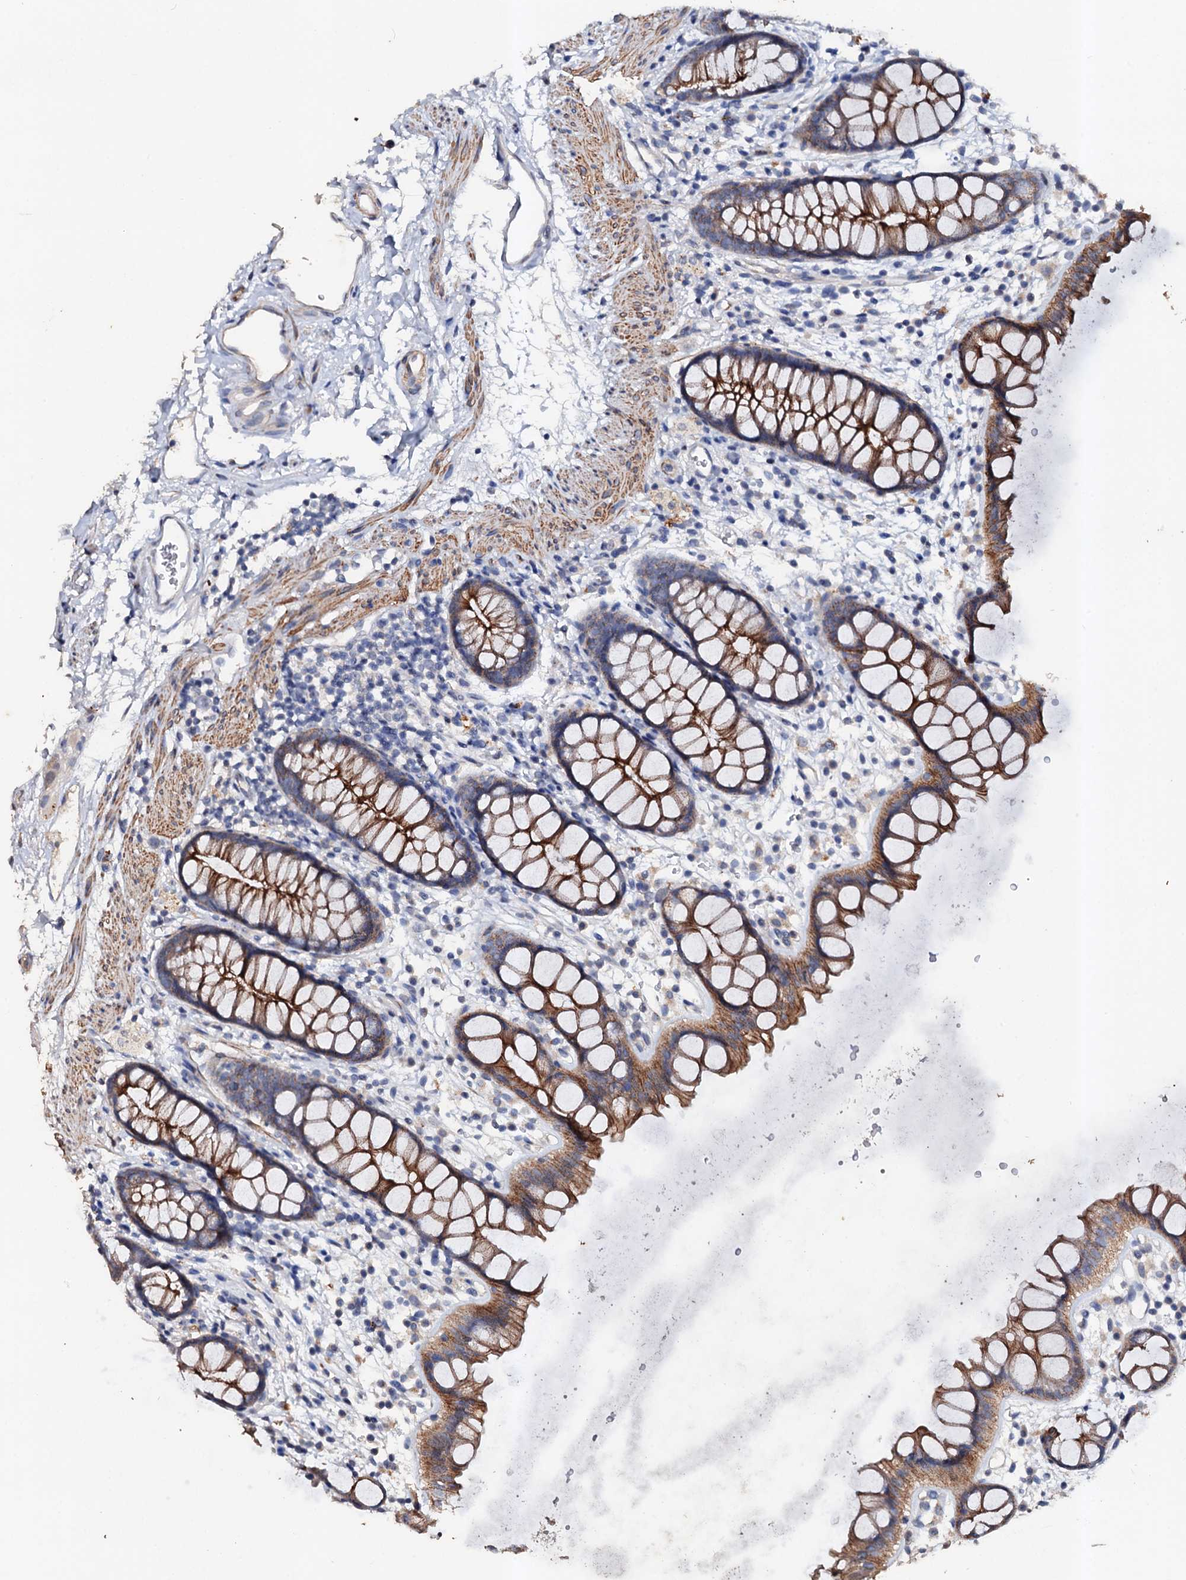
{"staining": {"intensity": "moderate", "quantity": ">75%", "location": "cytoplasmic/membranous"}, "tissue": "rectum", "cell_type": "Glandular cells", "image_type": "normal", "snomed": [{"axis": "morphology", "description": "Normal tissue, NOS"}, {"axis": "topography", "description": "Rectum"}], "caption": "Immunohistochemistry (DAB) staining of unremarkable rectum reveals moderate cytoplasmic/membranous protein positivity in about >75% of glandular cells.", "gene": "VPS36", "patient": {"sex": "female", "age": 65}}